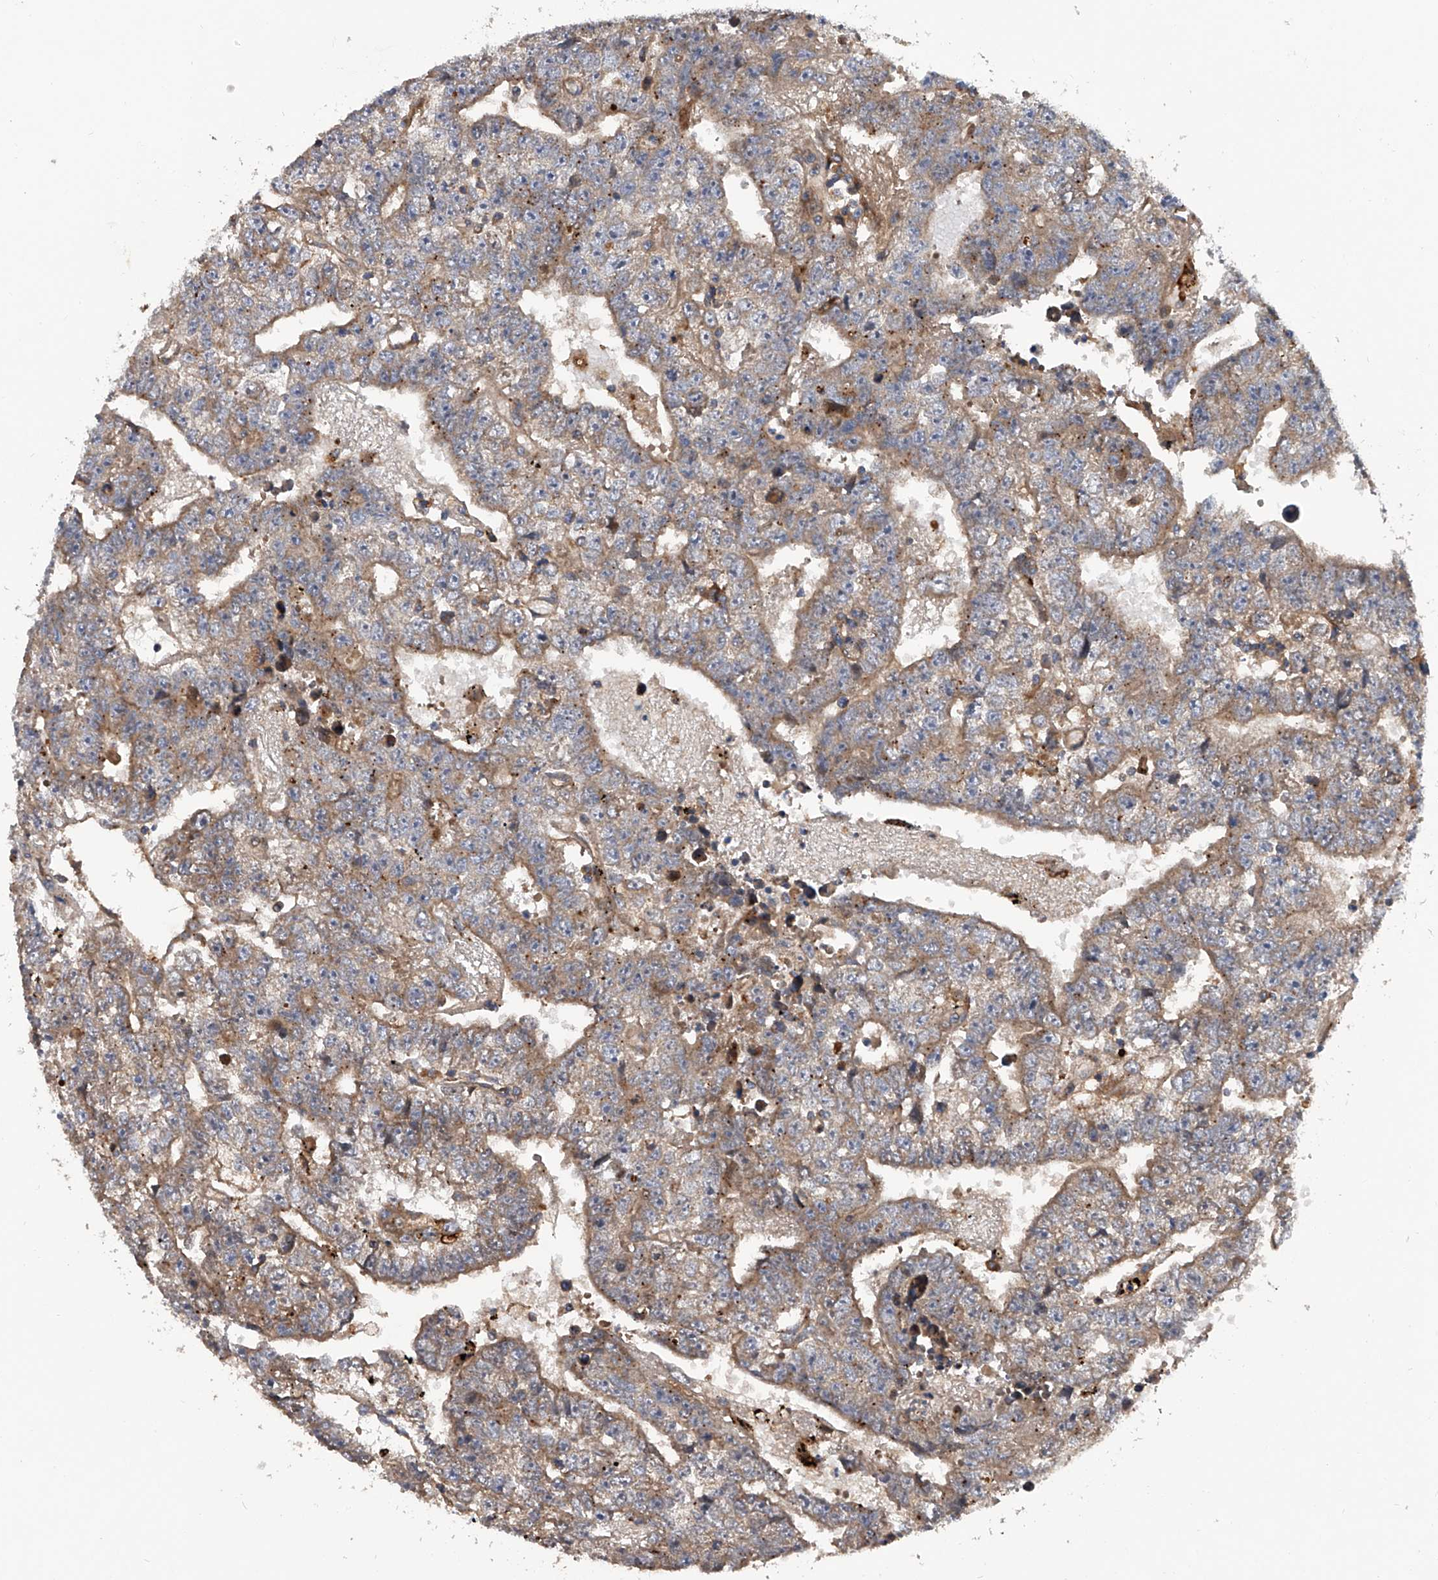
{"staining": {"intensity": "moderate", "quantity": ">75%", "location": "cytoplasmic/membranous"}, "tissue": "testis cancer", "cell_type": "Tumor cells", "image_type": "cancer", "snomed": [{"axis": "morphology", "description": "Carcinoma, Embryonal, NOS"}, {"axis": "topography", "description": "Testis"}], "caption": "A brown stain highlights moderate cytoplasmic/membranous expression of a protein in testis cancer tumor cells.", "gene": "USP47", "patient": {"sex": "male", "age": 25}}